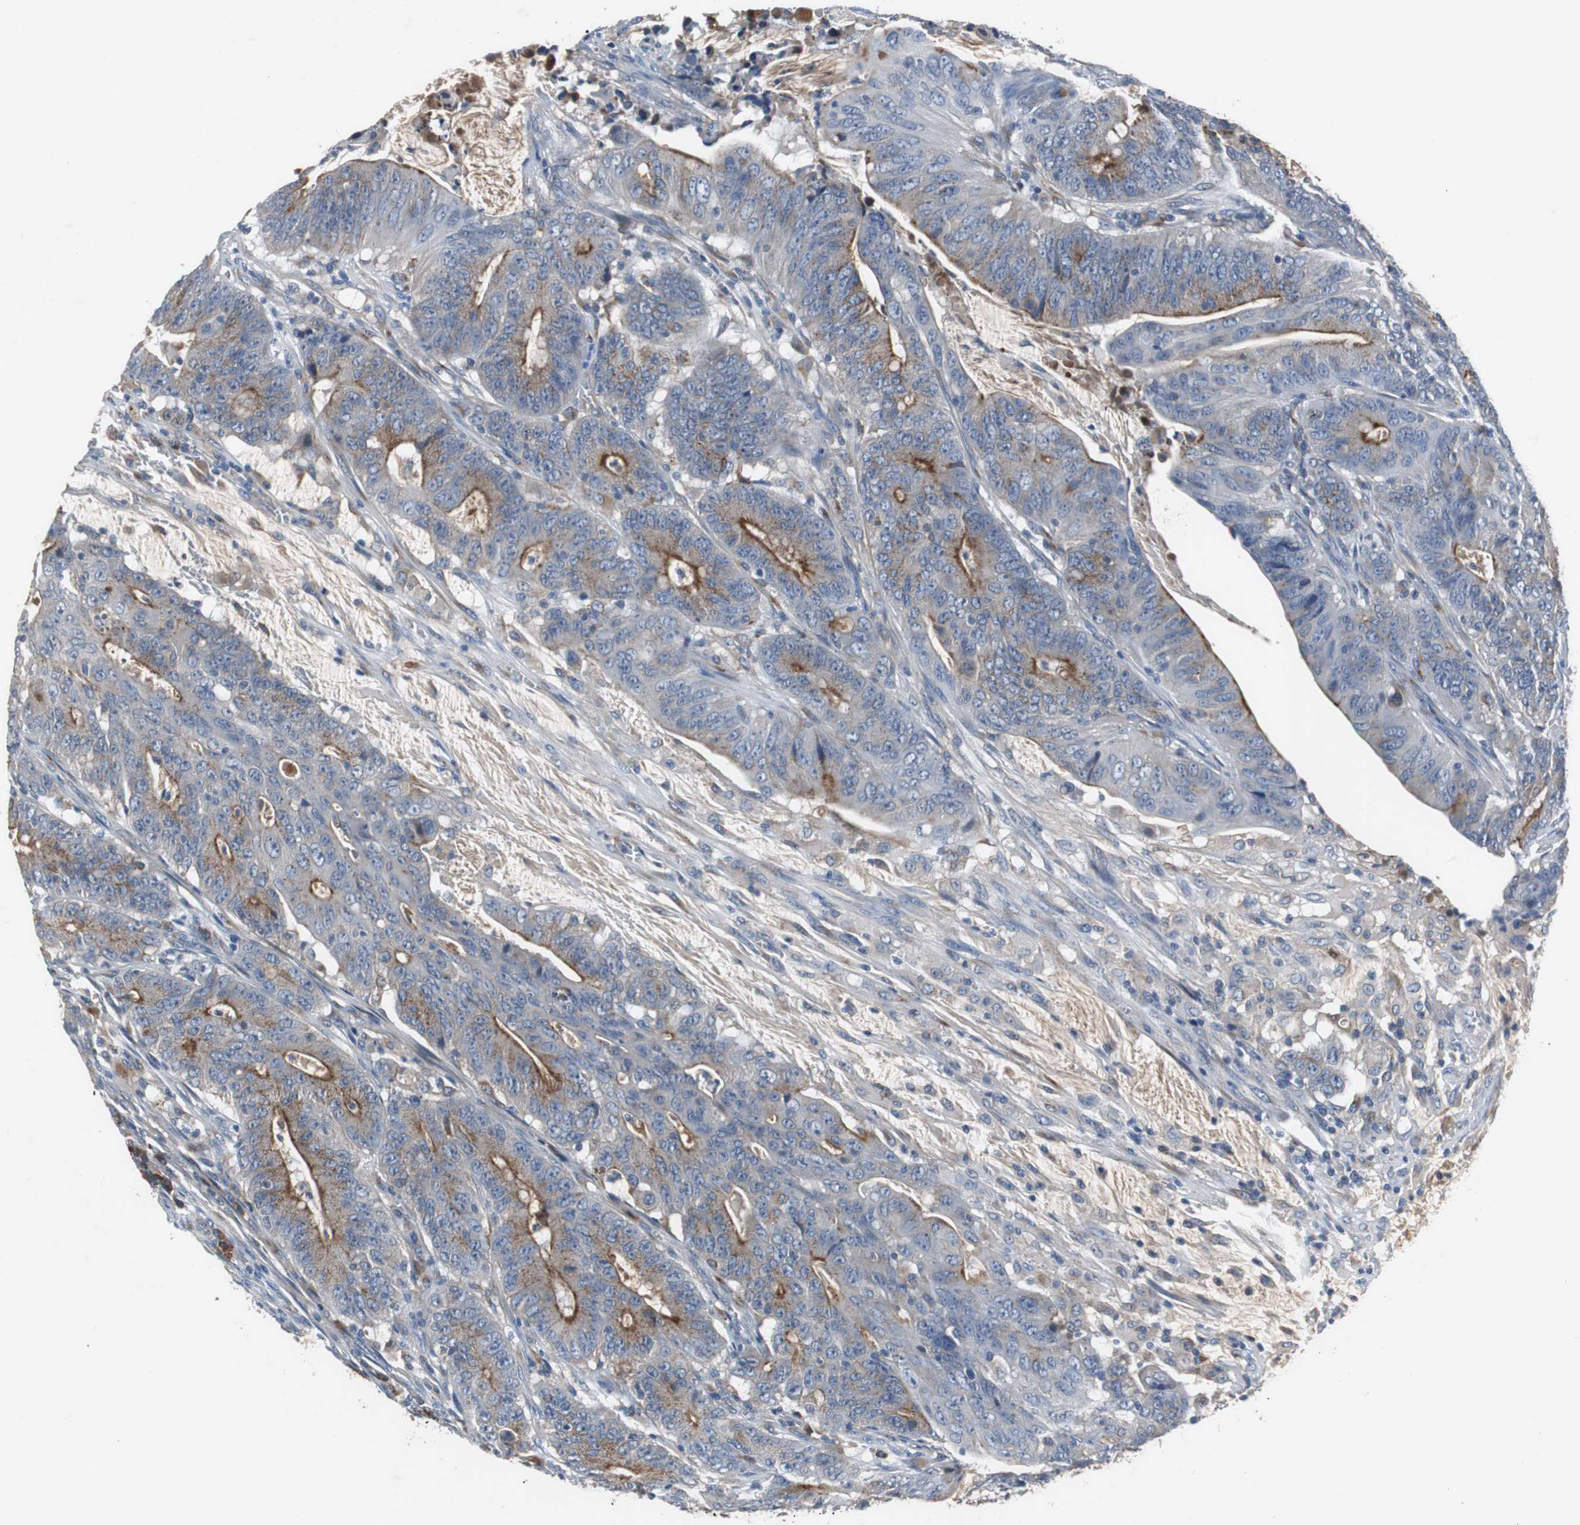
{"staining": {"intensity": "moderate", "quantity": "25%-75%", "location": "cytoplasmic/membranous"}, "tissue": "colorectal cancer", "cell_type": "Tumor cells", "image_type": "cancer", "snomed": [{"axis": "morphology", "description": "Adenocarcinoma, NOS"}, {"axis": "topography", "description": "Colon"}], "caption": "DAB (3,3'-diaminobenzidine) immunohistochemical staining of colorectal cancer reveals moderate cytoplasmic/membranous protein staining in about 25%-75% of tumor cells. The staining was performed using DAB (3,3'-diaminobenzidine), with brown indicating positive protein expression. Nuclei are stained blue with hematoxylin.", "gene": "SORT1", "patient": {"sex": "male", "age": 45}}